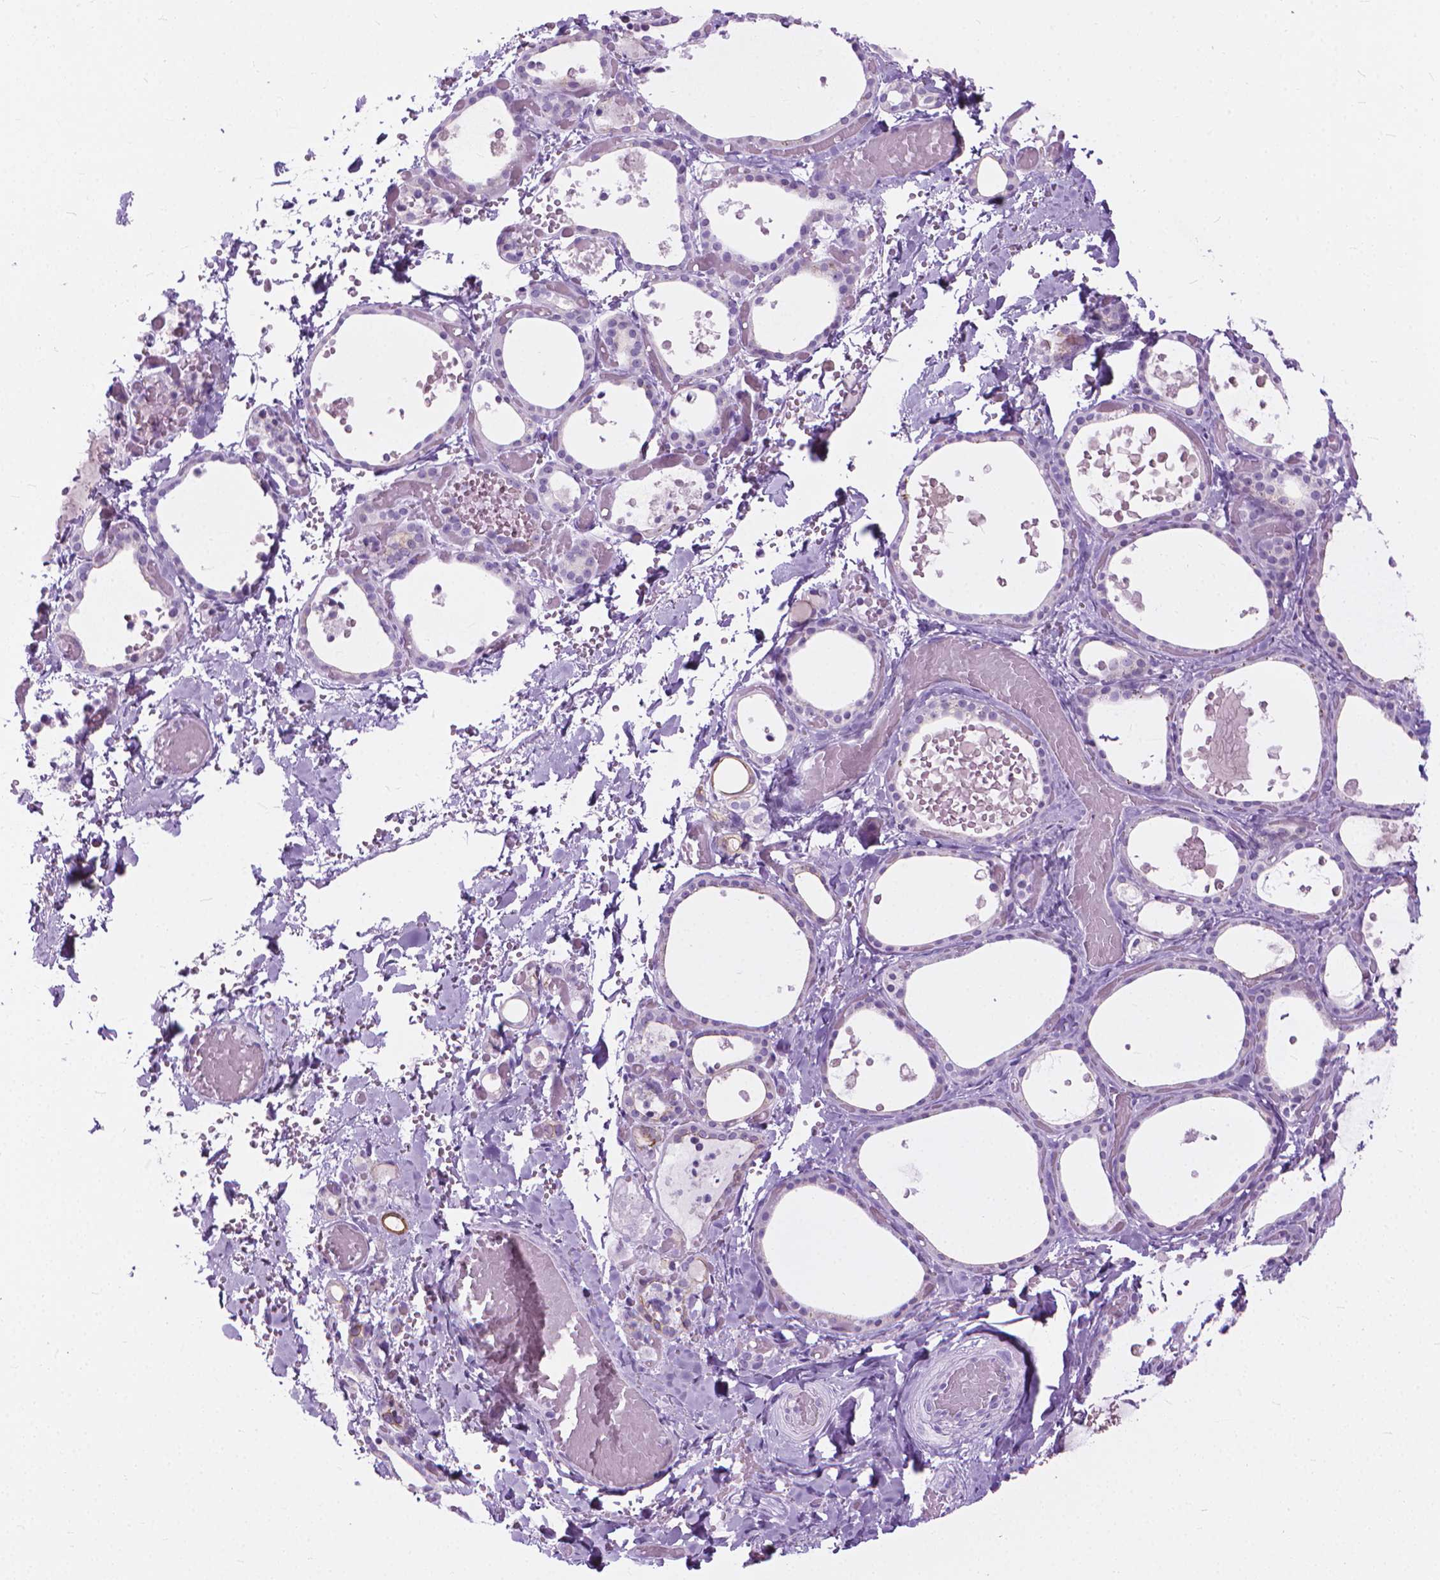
{"staining": {"intensity": "negative", "quantity": "none", "location": "none"}, "tissue": "thyroid gland", "cell_type": "Glandular cells", "image_type": "normal", "snomed": [{"axis": "morphology", "description": "Normal tissue, NOS"}, {"axis": "topography", "description": "Thyroid gland"}], "caption": "Immunohistochemistry photomicrograph of benign human thyroid gland stained for a protein (brown), which displays no staining in glandular cells.", "gene": "HTR2B", "patient": {"sex": "female", "age": 56}}